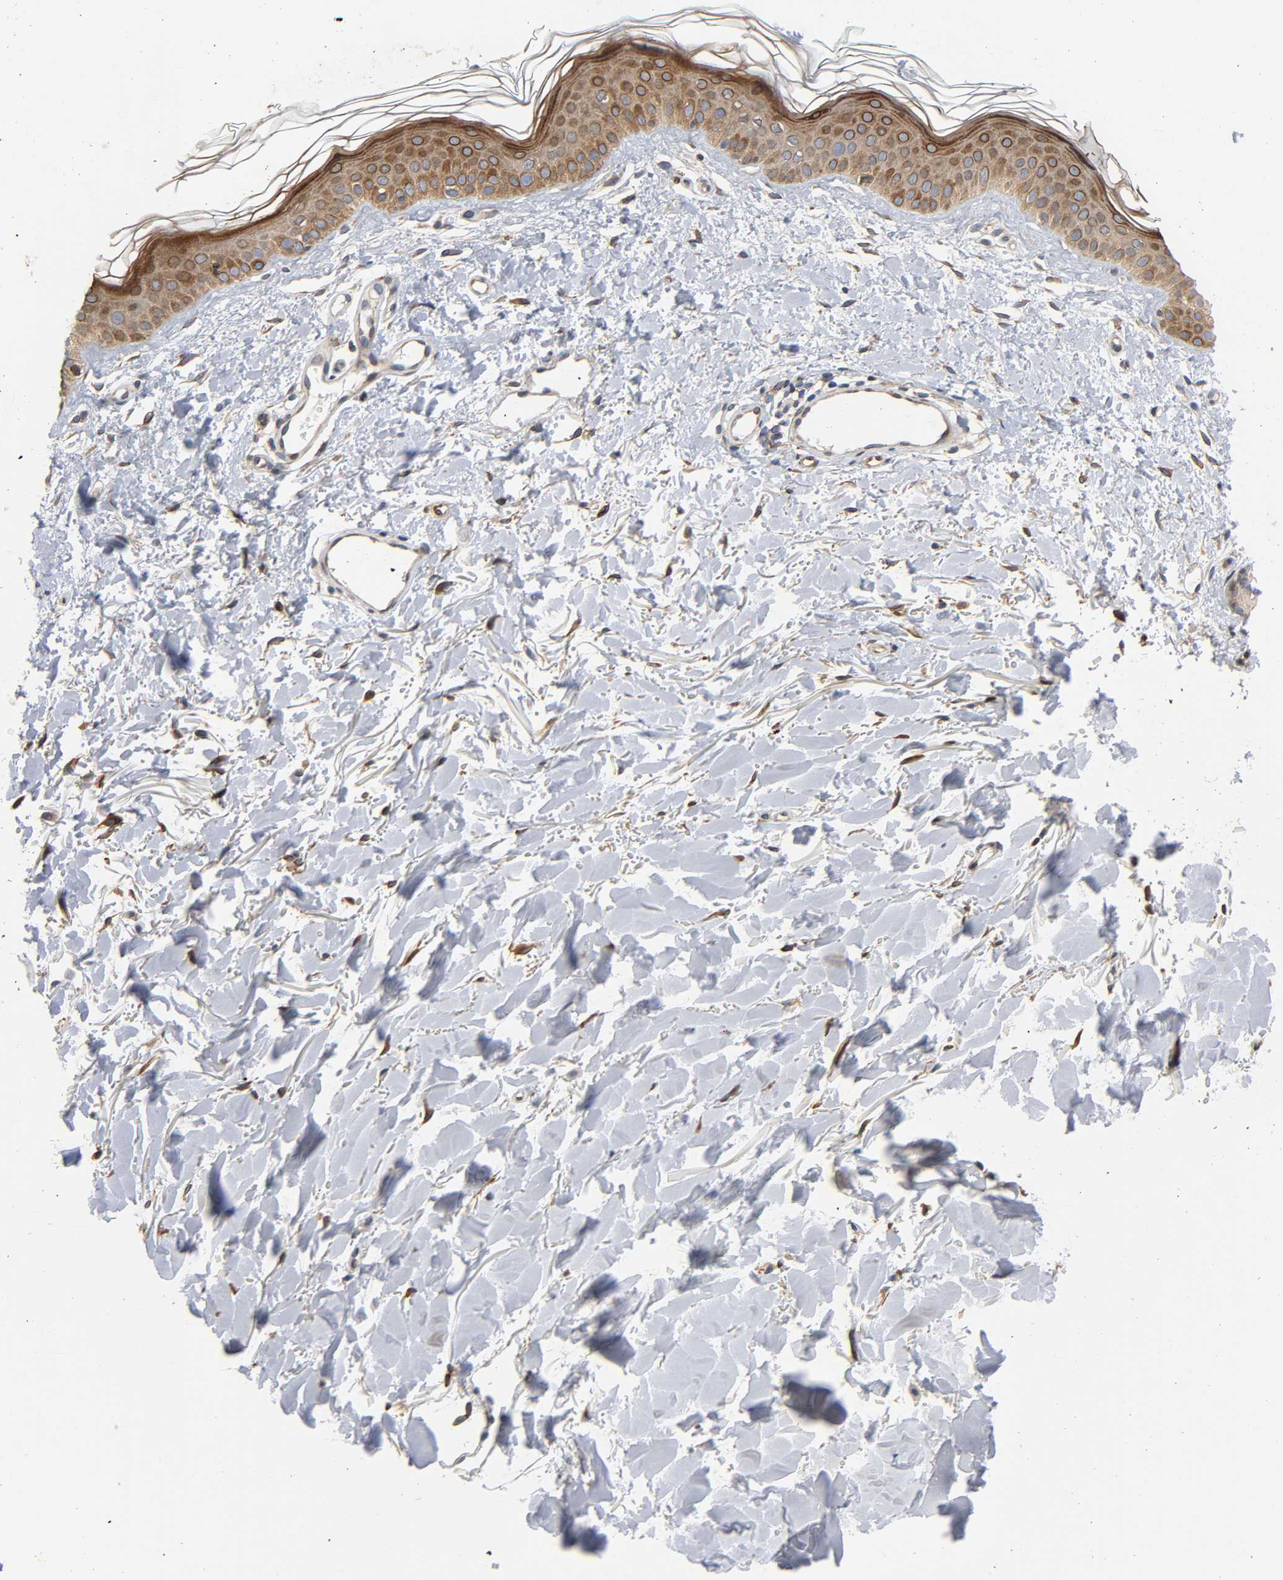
{"staining": {"intensity": "weak", "quantity": "25%-75%", "location": "cytoplasmic/membranous"}, "tissue": "skin", "cell_type": "Fibroblasts", "image_type": "normal", "snomed": [{"axis": "morphology", "description": "Normal tissue, NOS"}, {"axis": "topography", "description": "Skin"}], "caption": "Protein staining of benign skin displays weak cytoplasmic/membranous staining in approximately 25%-75% of fibroblasts. Ihc stains the protein in brown and the nuclei are stained blue.", "gene": "ASB6", "patient": {"sex": "male", "age": 71}}